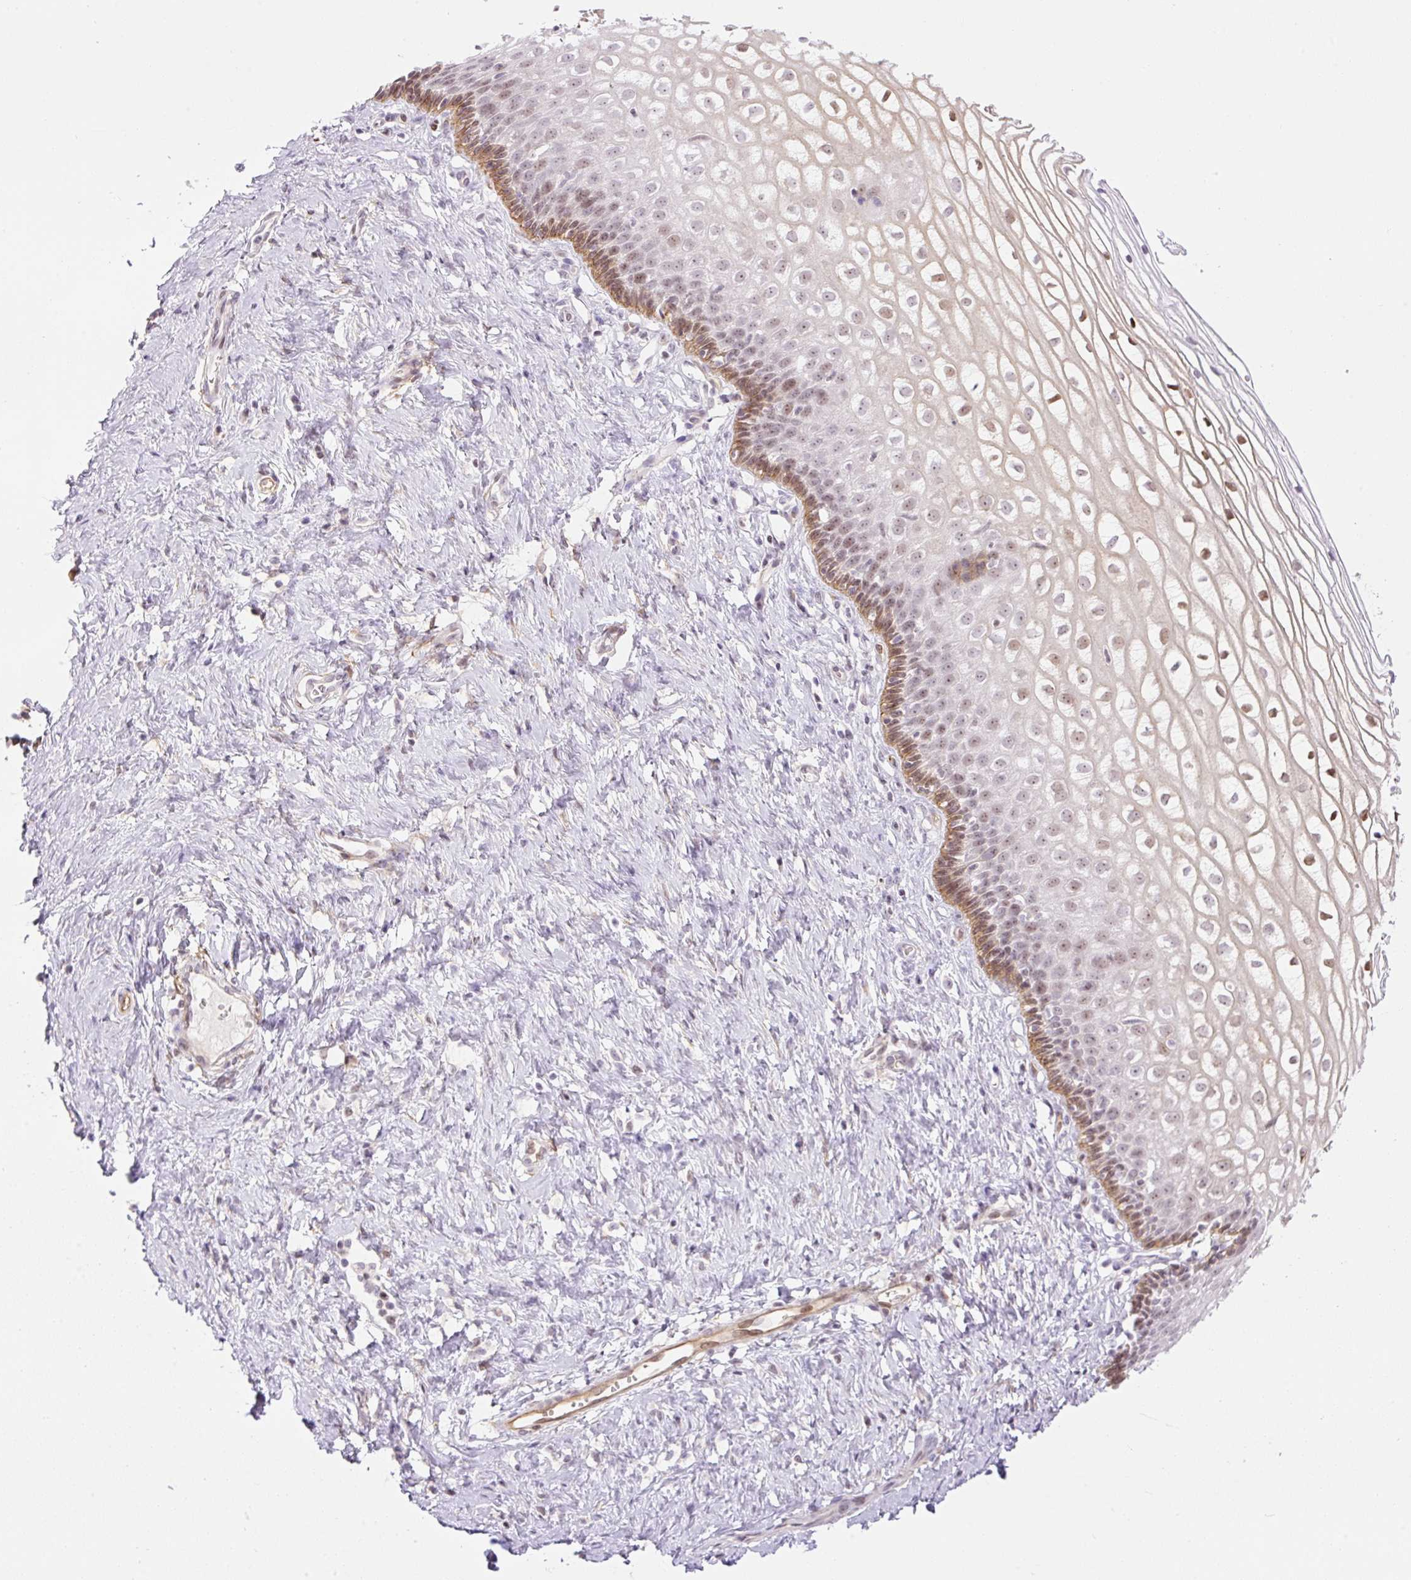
{"staining": {"intensity": "weak", "quantity": "<25%", "location": "cytoplasmic/membranous,nuclear"}, "tissue": "cervix", "cell_type": "Glandular cells", "image_type": "normal", "snomed": [{"axis": "morphology", "description": "Normal tissue, NOS"}, {"axis": "topography", "description": "Cervix"}], "caption": "High magnification brightfield microscopy of benign cervix stained with DAB (brown) and counterstained with hematoxylin (blue): glandular cells show no significant expression. Brightfield microscopy of IHC stained with DAB (3,3'-diaminobenzidine) (brown) and hematoxylin (blue), captured at high magnification.", "gene": "ENSG00000268750", "patient": {"sex": "female", "age": 36}}